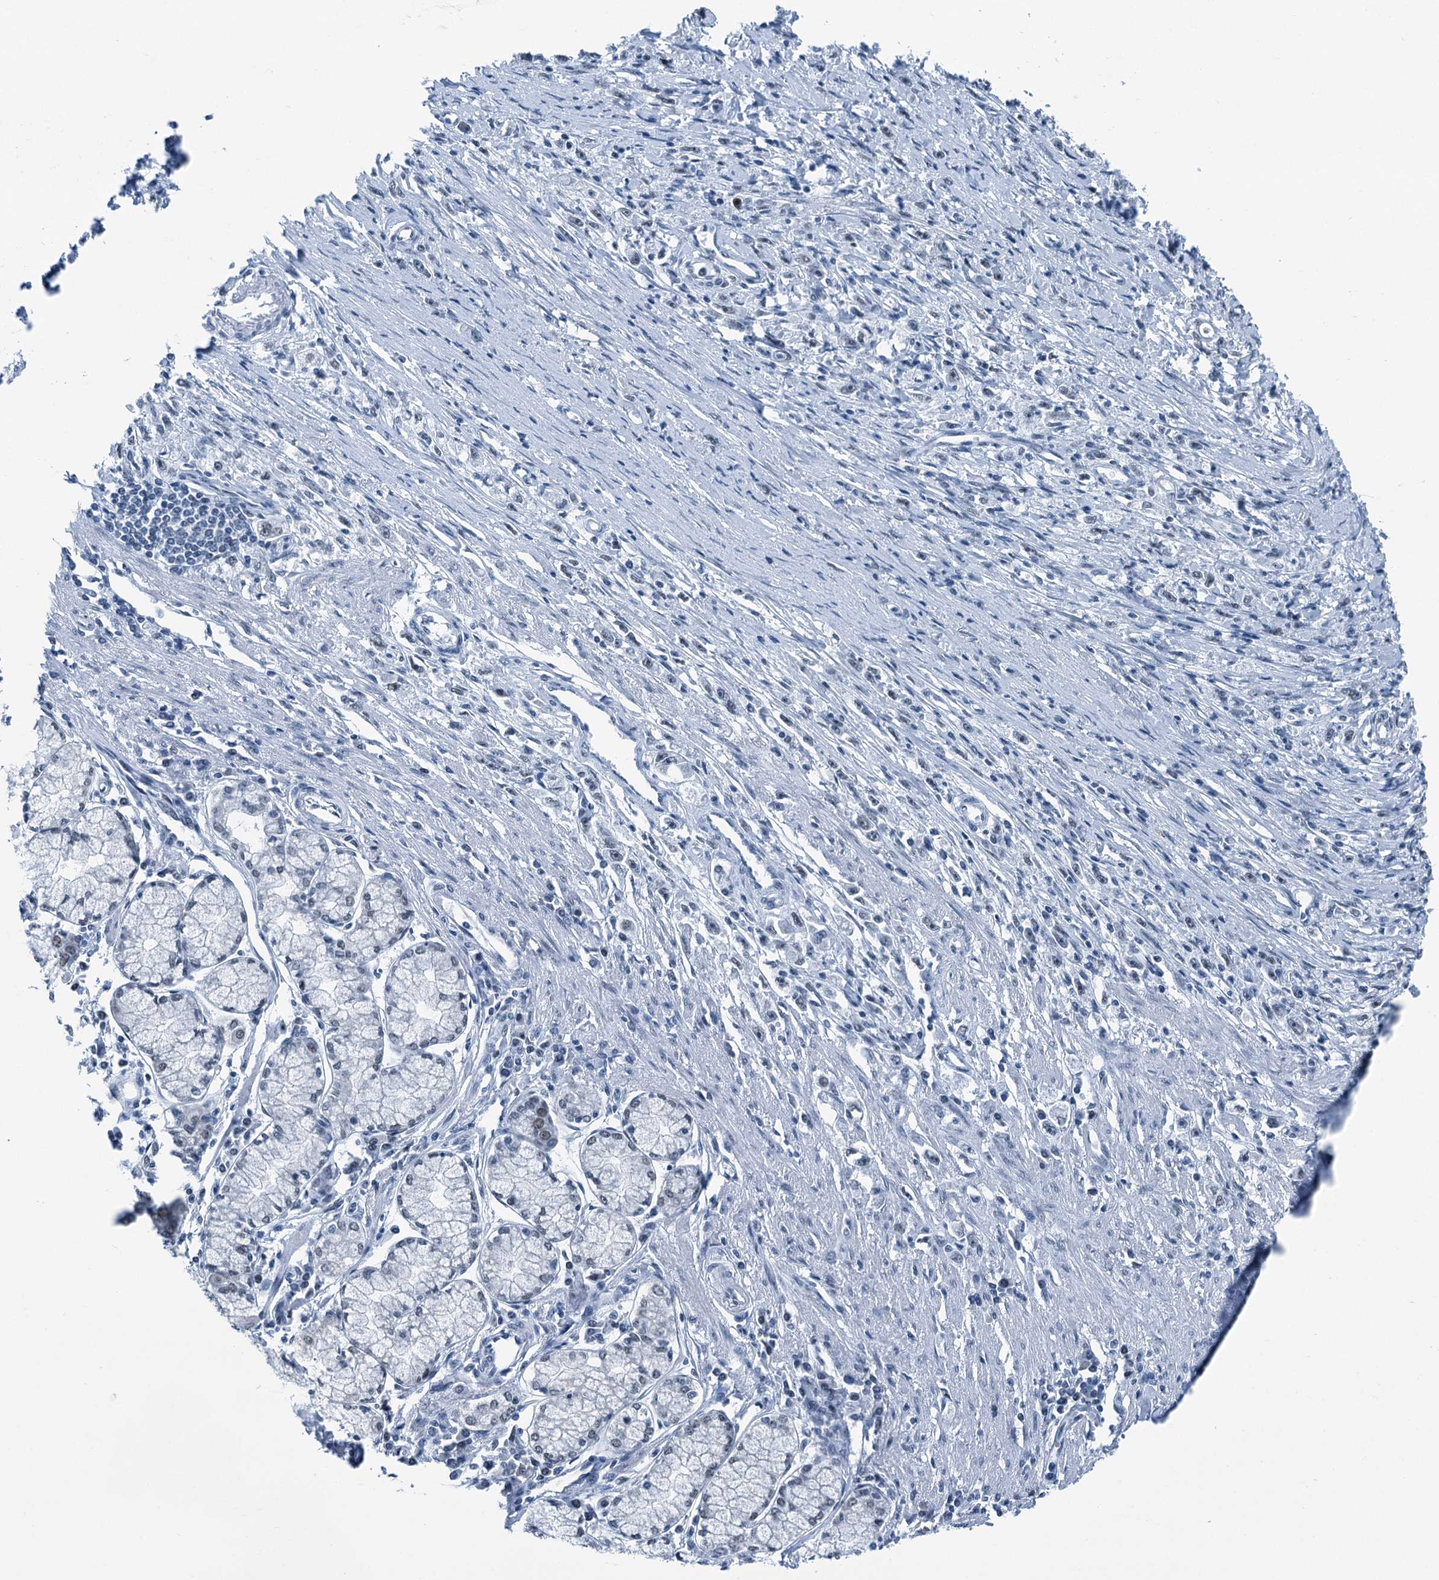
{"staining": {"intensity": "negative", "quantity": "none", "location": "none"}, "tissue": "stomach cancer", "cell_type": "Tumor cells", "image_type": "cancer", "snomed": [{"axis": "morphology", "description": "Adenocarcinoma, NOS"}, {"axis": "topography", "description": "Stomach"}], "caption": "IHC image of human stomach cancer (adenocarcinoma) stained for a protein (brown), which demonstrates no expression in tumor cells.", "gene": "TRPT1", "patient": {"sex": "female", "age": 59}}